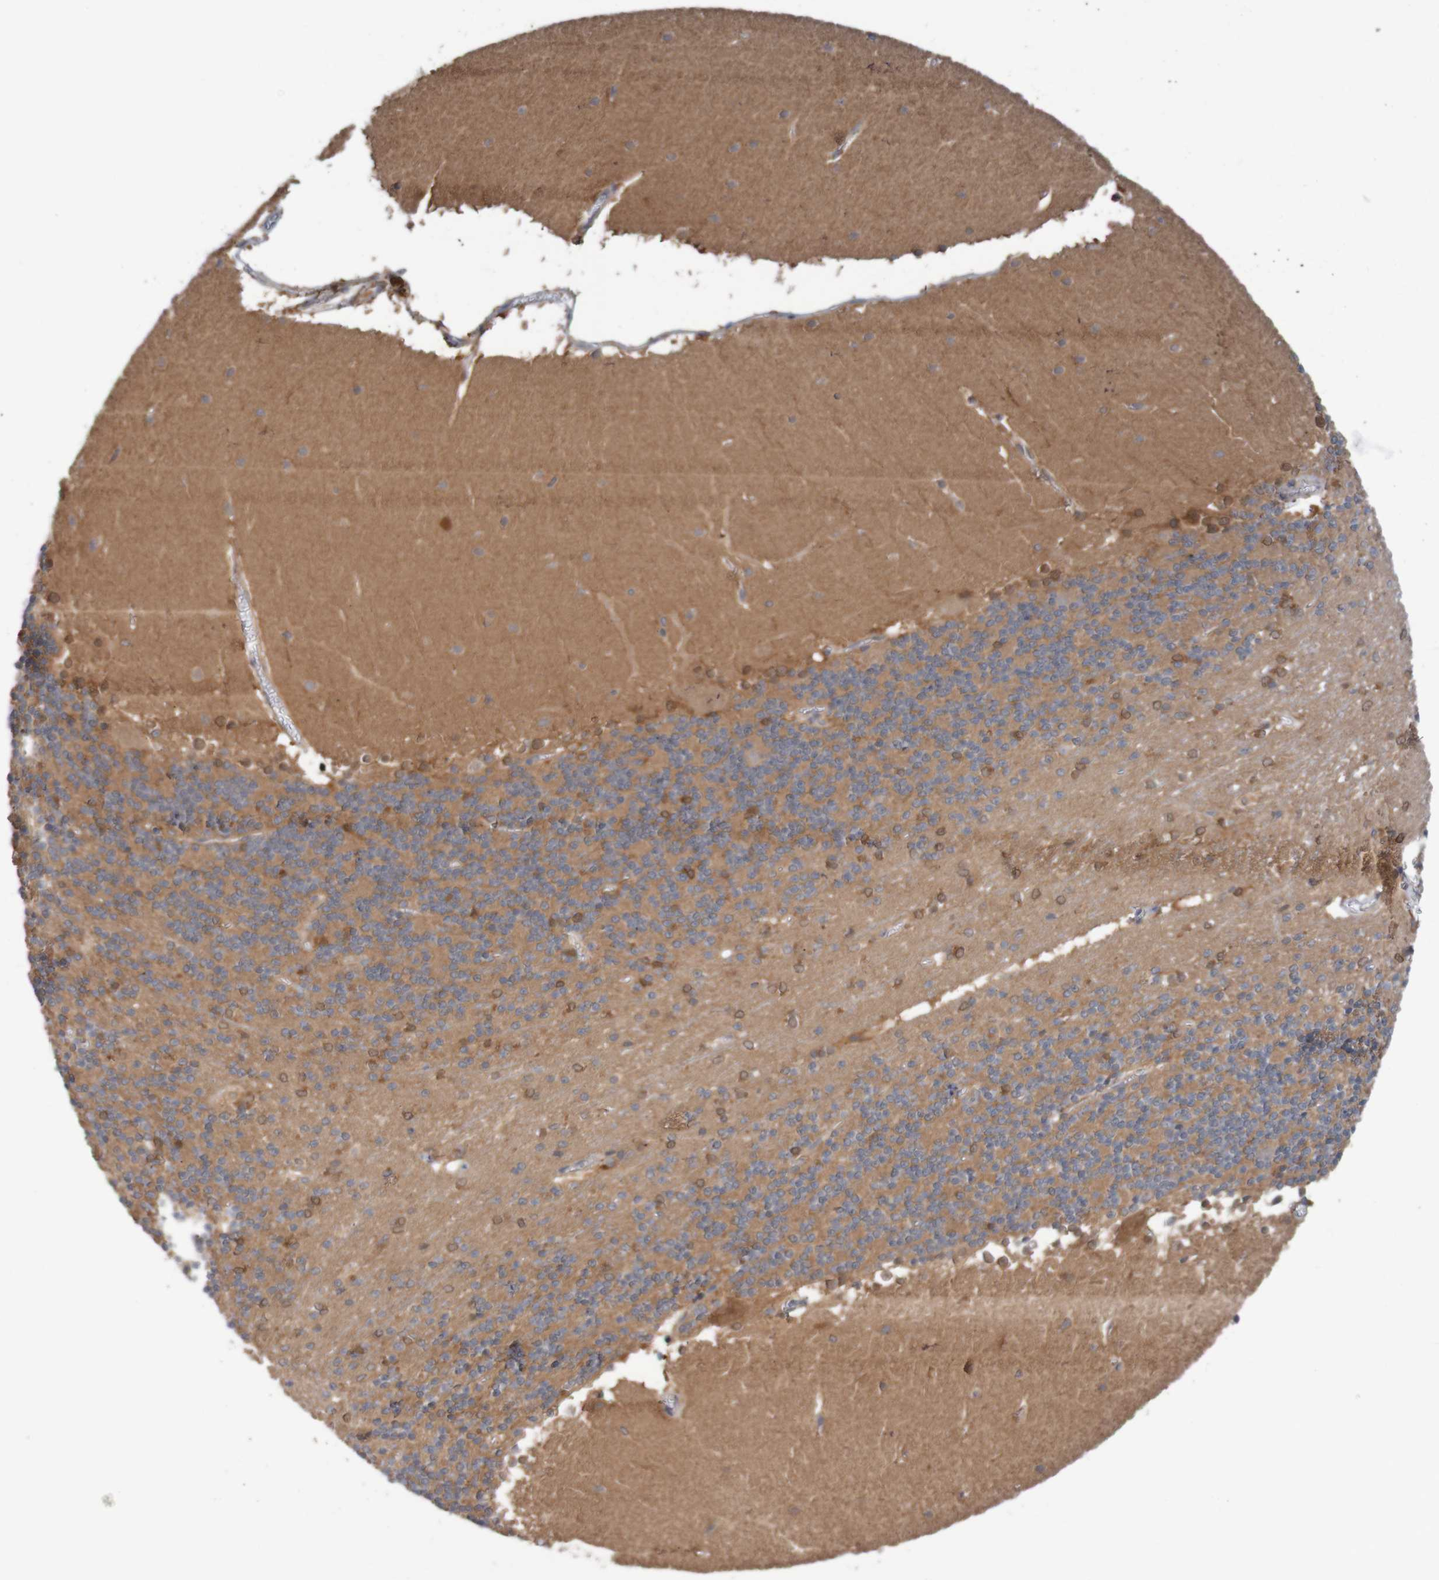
{"staining": {"intensity": "moderate", "quantity": "<25%", "location": "cytoplasmic/membranous"}, "tissue": "cerebellum", "cell_type": "Cells in granular layer", "image_type": "normal", "snomed": [{"axis": "morphology", "description": "Normal tissue, NOS"}, {"axis": "topography", "description": "Cerebellum"}], "caption": "Immunohistochemical staining of unremarkable cerebellum displays <25% levels of moderate cytoplasmic/membranous protein expression in about <25% of cells in granular layer. (brown staining indicates protein expression, while blue staining denotes nuclei).", "gene": "ANKK1", "patient": {"sex": "female", "age": 19}}